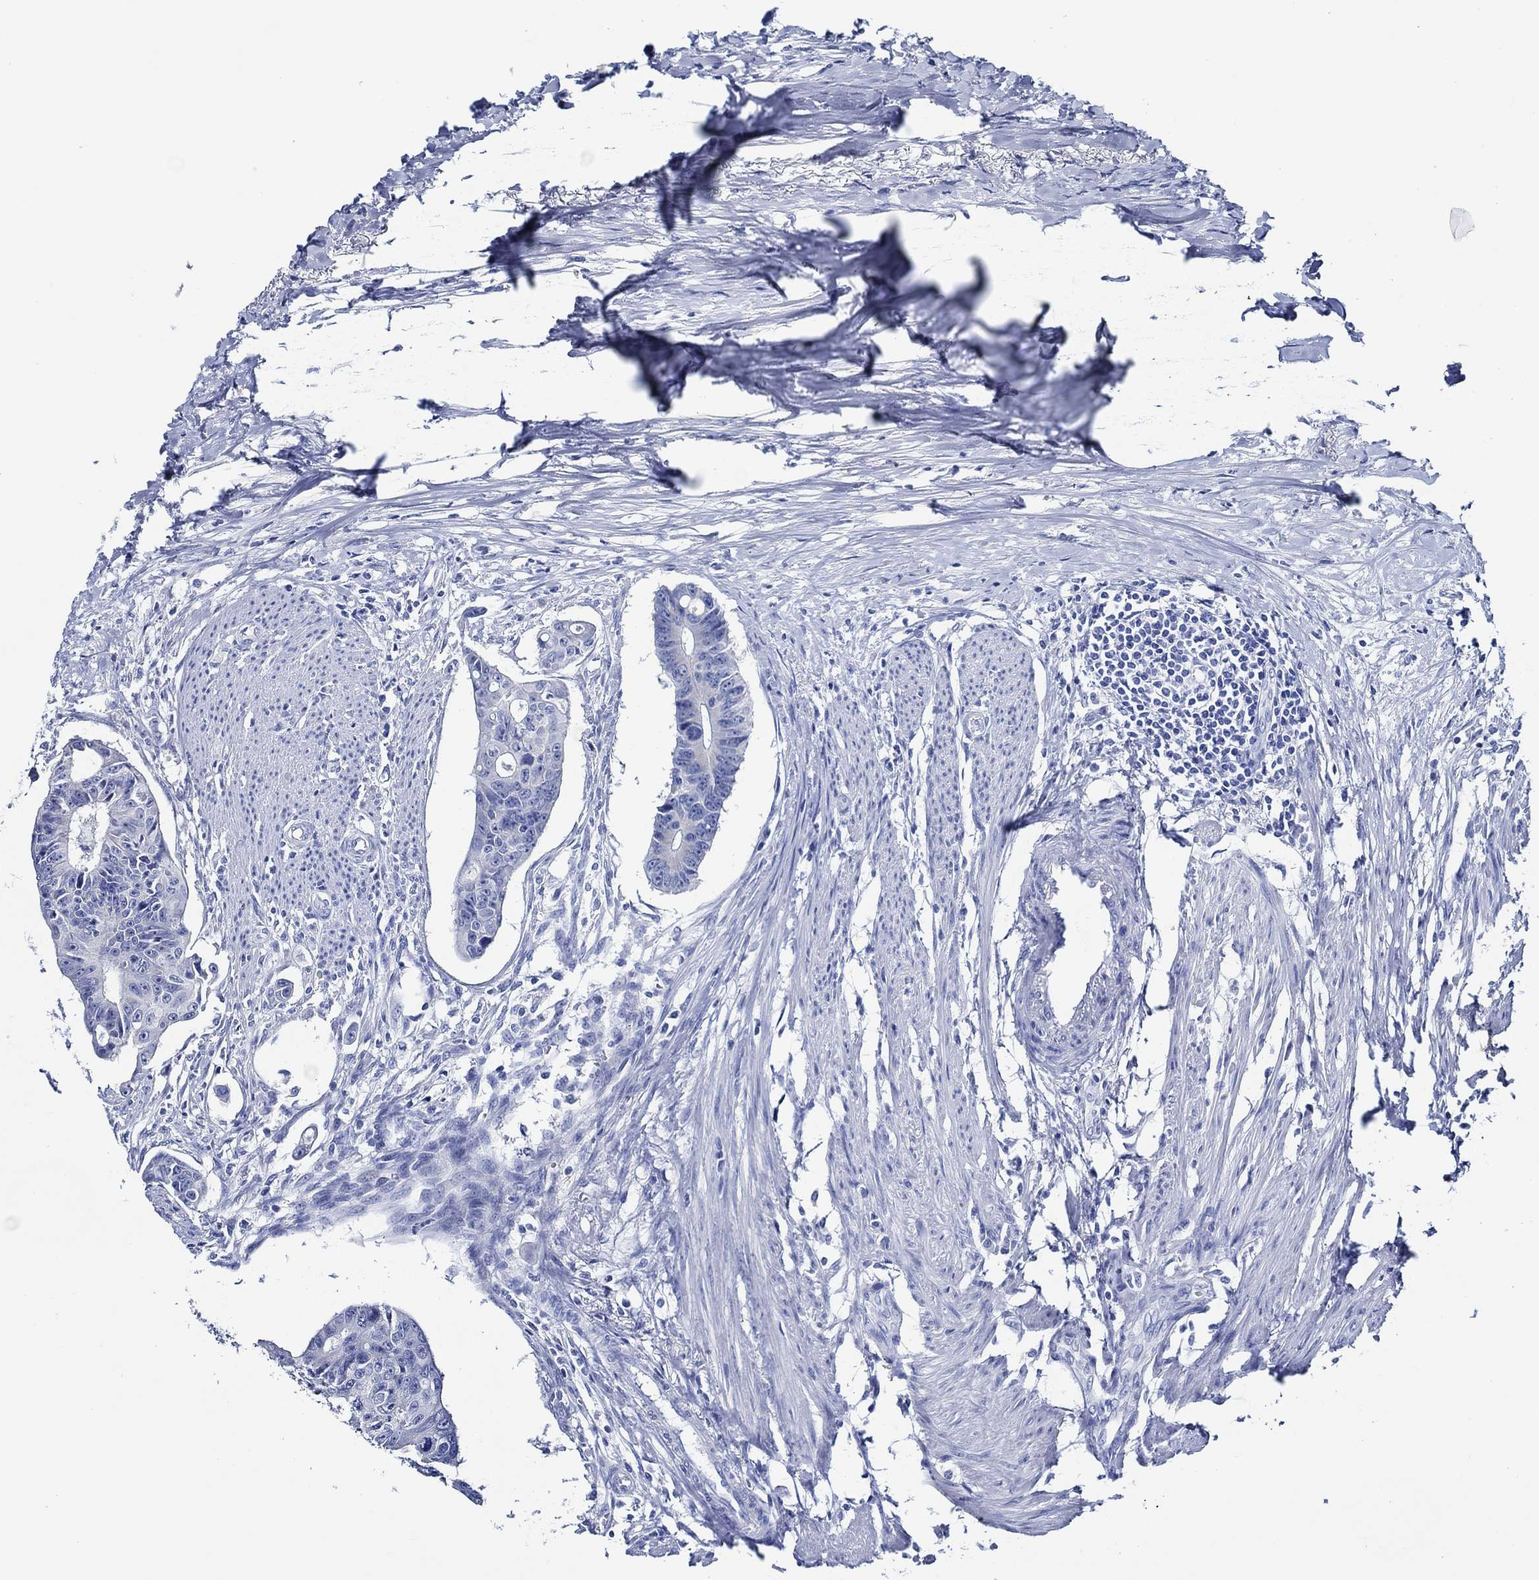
{"staining": {"intensity": "negative", "quantity": "none", "location": "none"}, "tissue": "colorectal cancer", "cell_type": "Tumor cells", "image_type": "cancer", "snomed": [{"axis": "morphology", "description": "Adenocarcinoma, NOS"}, {"axis": "topography", "description": "Colon"}], "caption": "Histopathology image shows no protein staining in tumor cells of colorectal cancer tissue. (DAB immunohistochemistry (IHC) with hematoxylin counter stain).", "gene": "WDR62", "patient": {"sex": "male", "age": 70}}